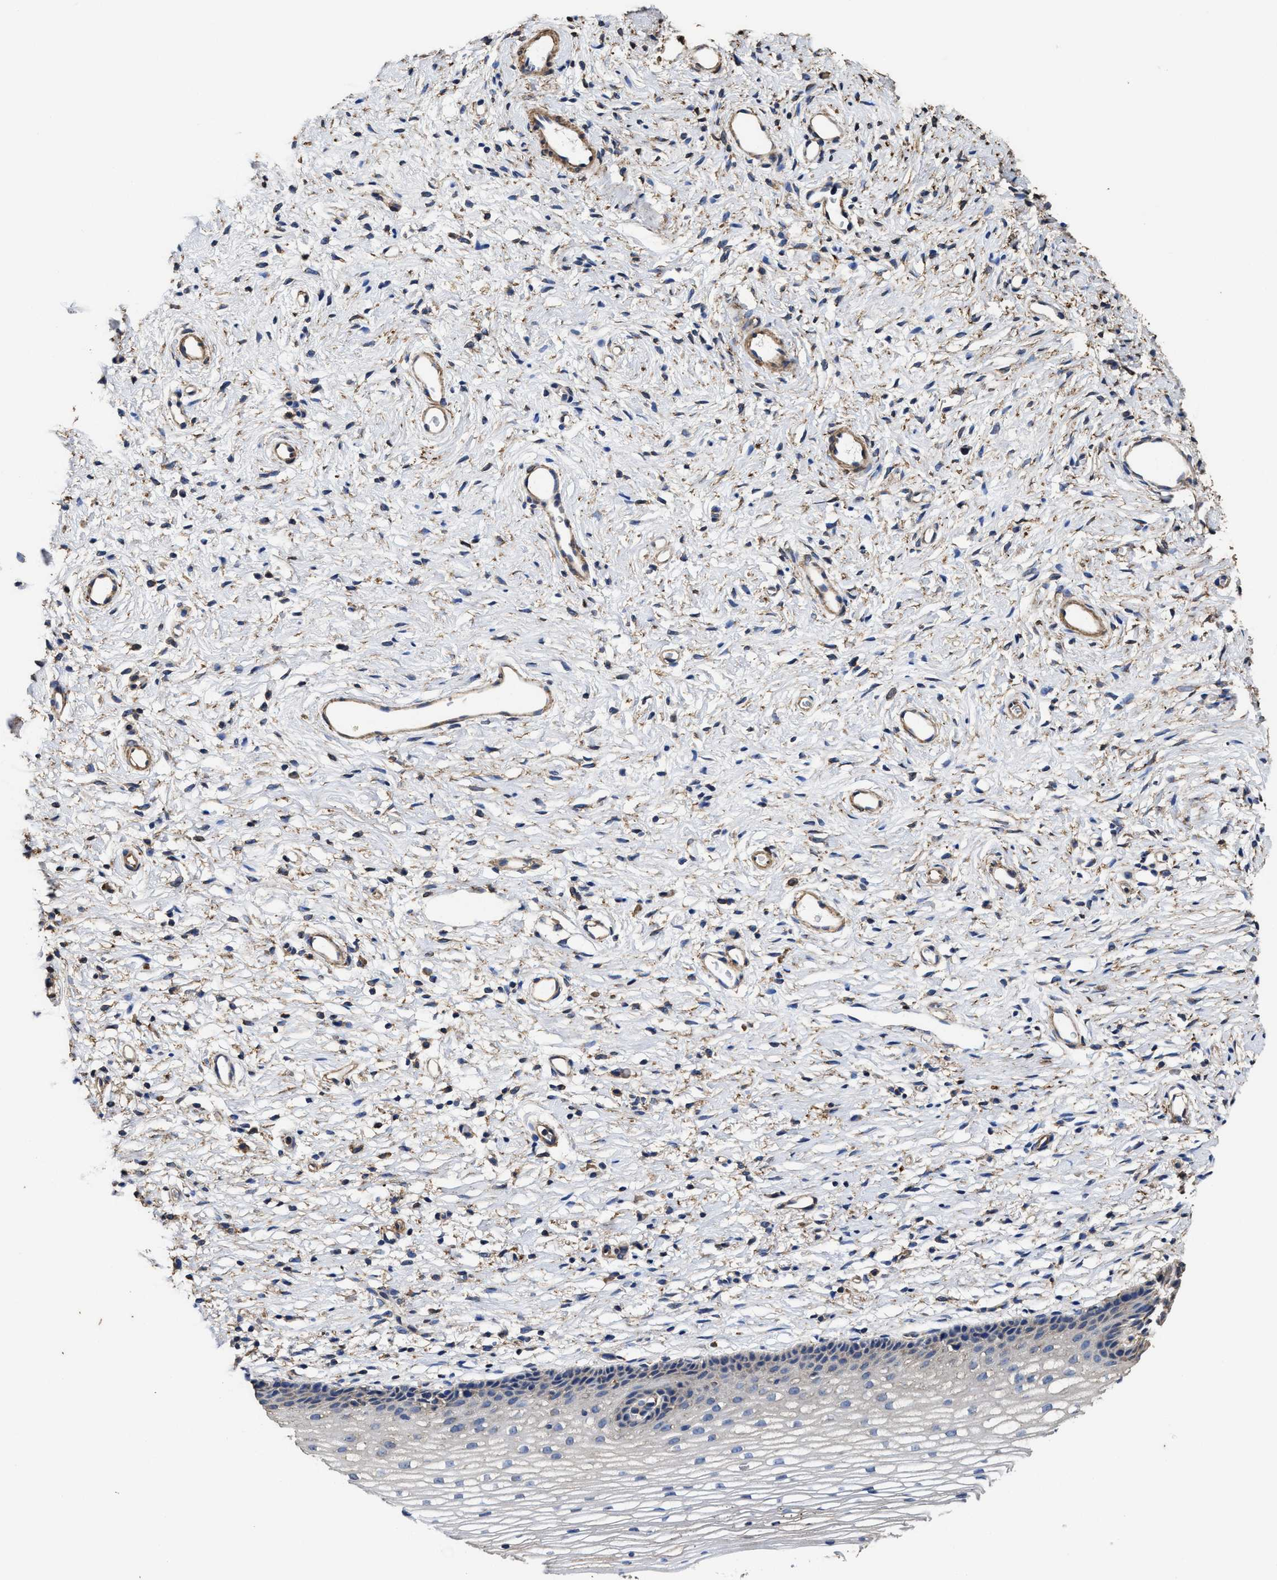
{"staining": {"intensity": "negative", "quantity": "none", "location": "none"}, "tissue": "cervix", "cell_type": "Glandular cells", "image_type": "normal", "snomed": [{"axis": "morphology", "description": "Normal tissue, NOS"}, {"axis": "topography", "description": "Cervix"}], "caption": "This is an immunohistochemistry histopathology image of normal human cervix. There is no expression in glandular cells.", "gene": "SFXN4", "patient": {"sex": "female", "age": 77}}